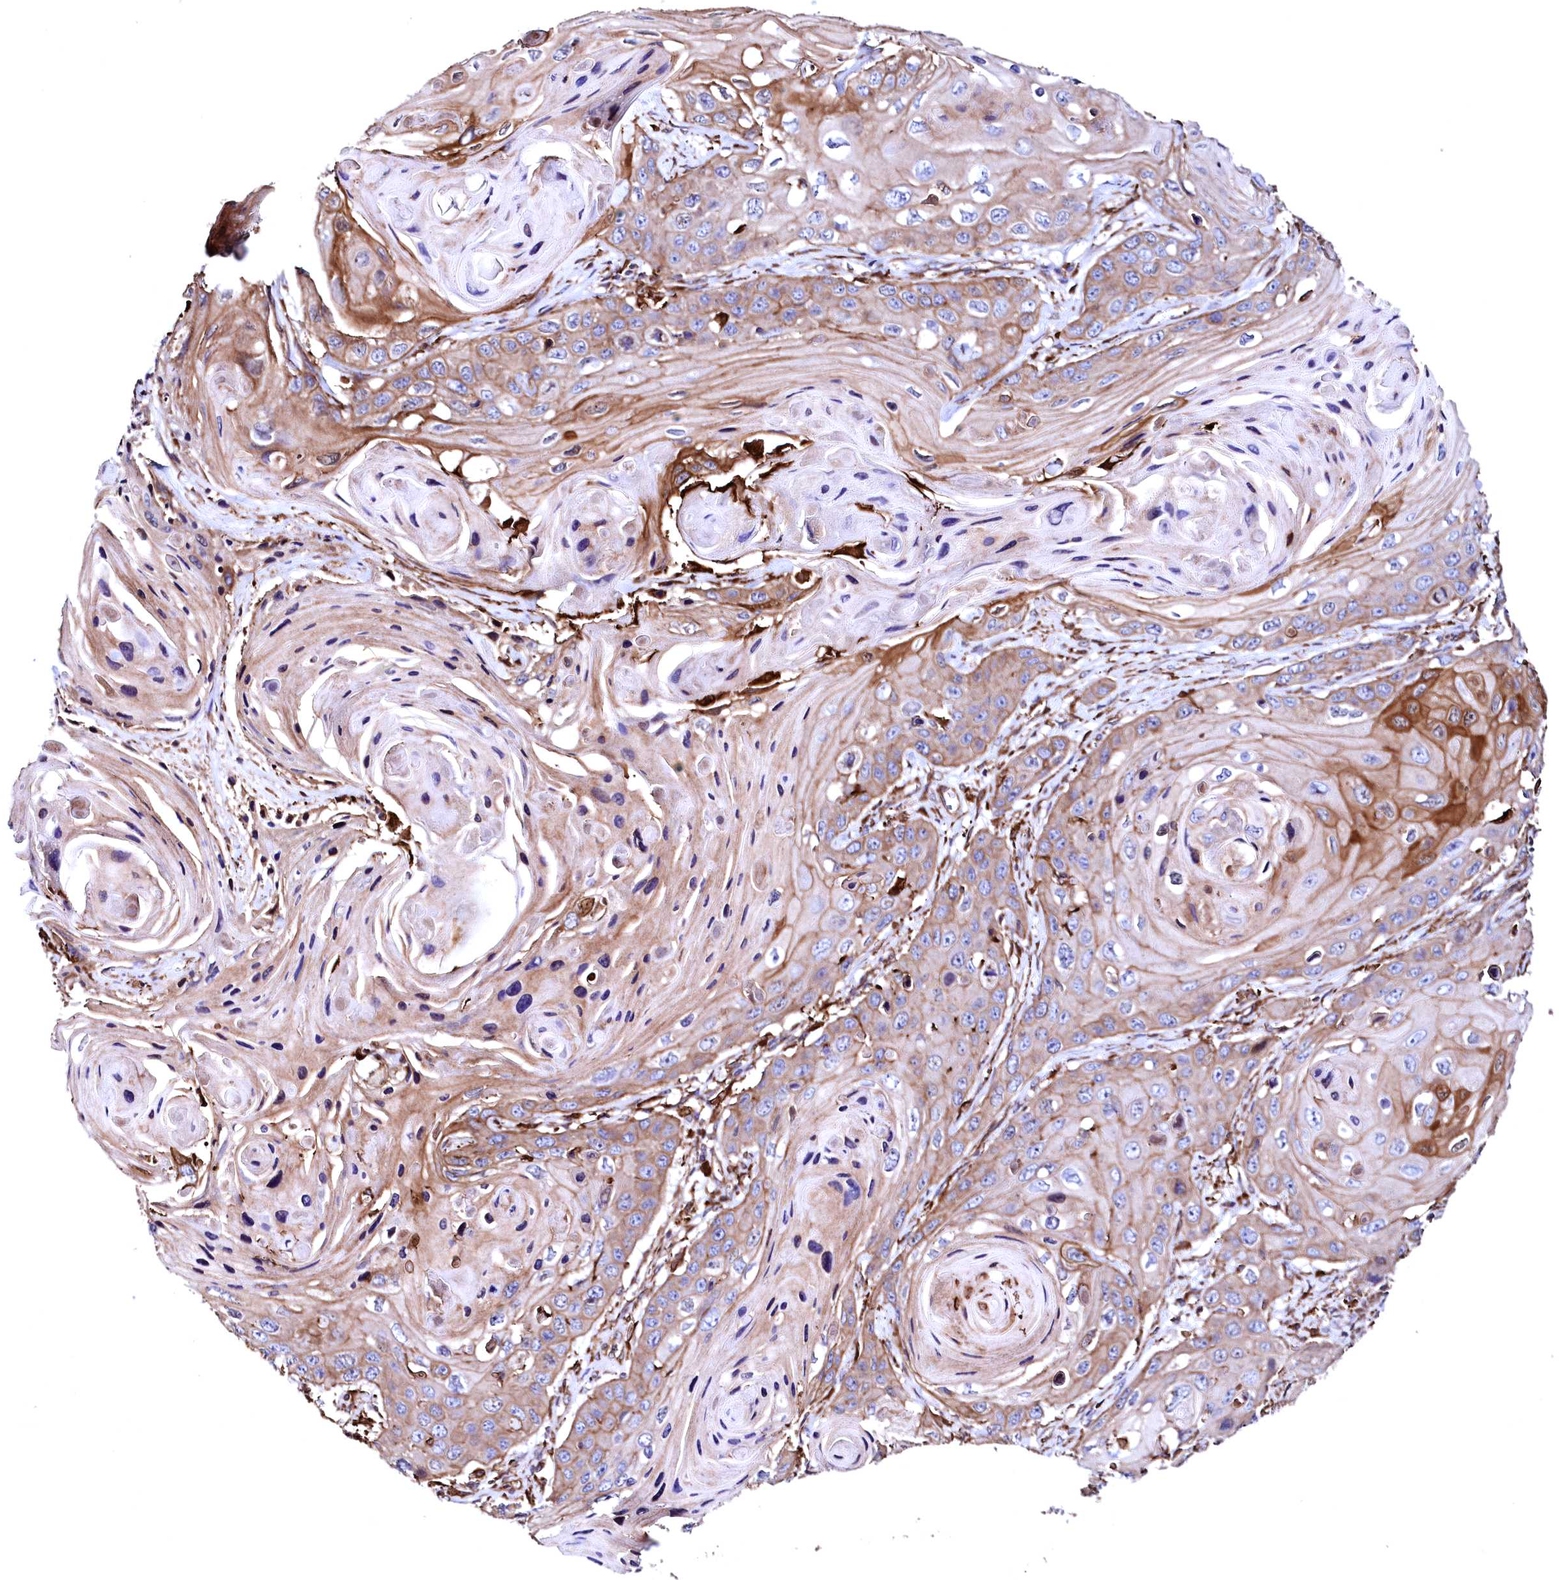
{"staining": {"intensity": "moderate", "quantity": "25%-75%", "location": "cytoplasmic/membranous"}, "tissue": "skin cancer", "cell_type": "Tumor cells", "image_type": "cancer", "snomed": [{"axis": "morphology", "description": "Squamous cell carcinoma, NOS"}, {"axis": "topography", "description": "Skin"}], "caption": "Skin squamous cell carcinoma stained with a protein marker displays moderate staining in tumor cells.", "gene": "STAMBPL1", "patient": {"sex": "male", "age": 55}}